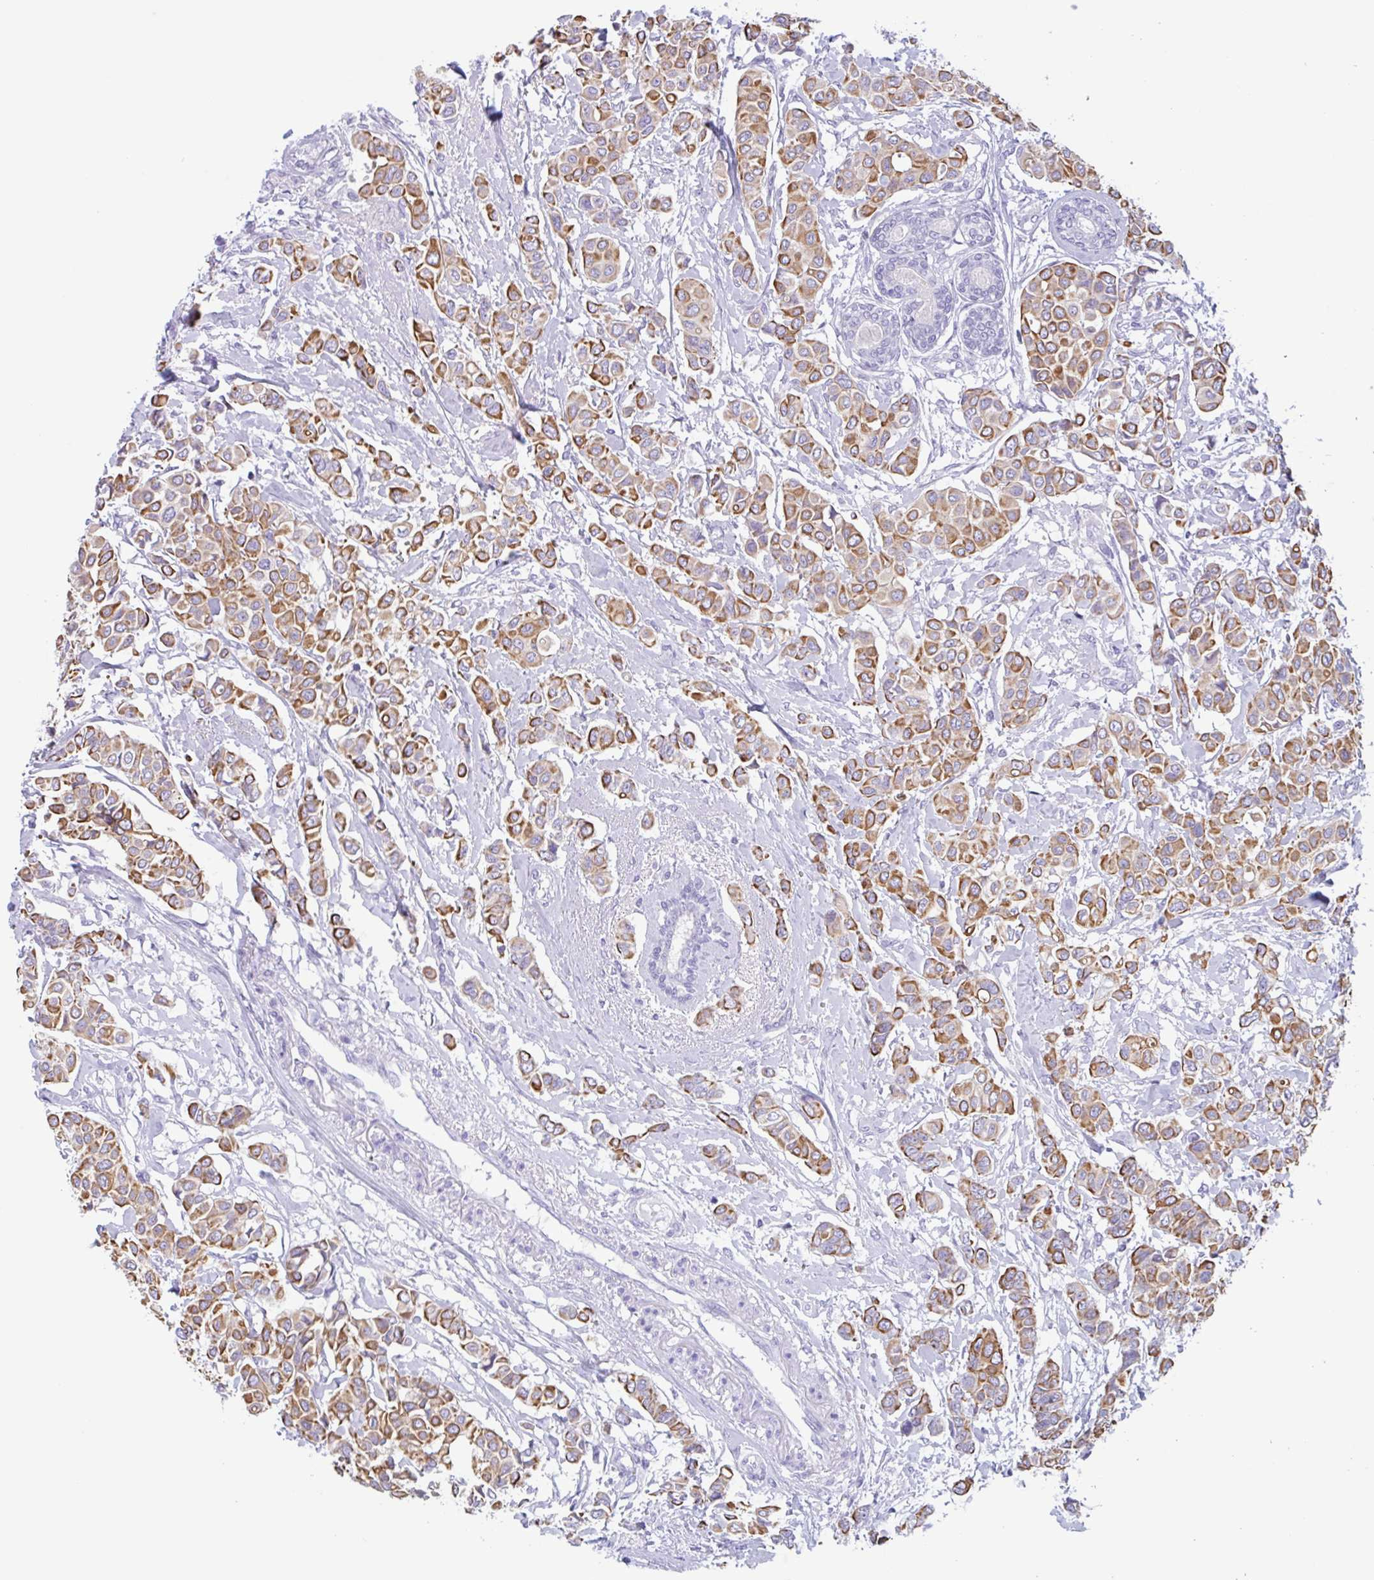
{"staining": {"intensity": "moderate", "quantity": ">75%", "location": "cytoplasmic/membranous"}, "tissue": "breast cancer", "cell_type": "Tumor cells", "image_type": "cancer", "snomed": [{"axis": "morphology", "description": "Lobular carcinoma"}, {"axis": "topography", "description": "Breast"}], "caption": "Immunohistochemical staining of breast cancer reveals medium levels of moderate cytoplasmic/membranous protein positivity in about >75% of tumor cells.", "gene": "DTWD2", "patient": {"sex": "female", "age": 51}}